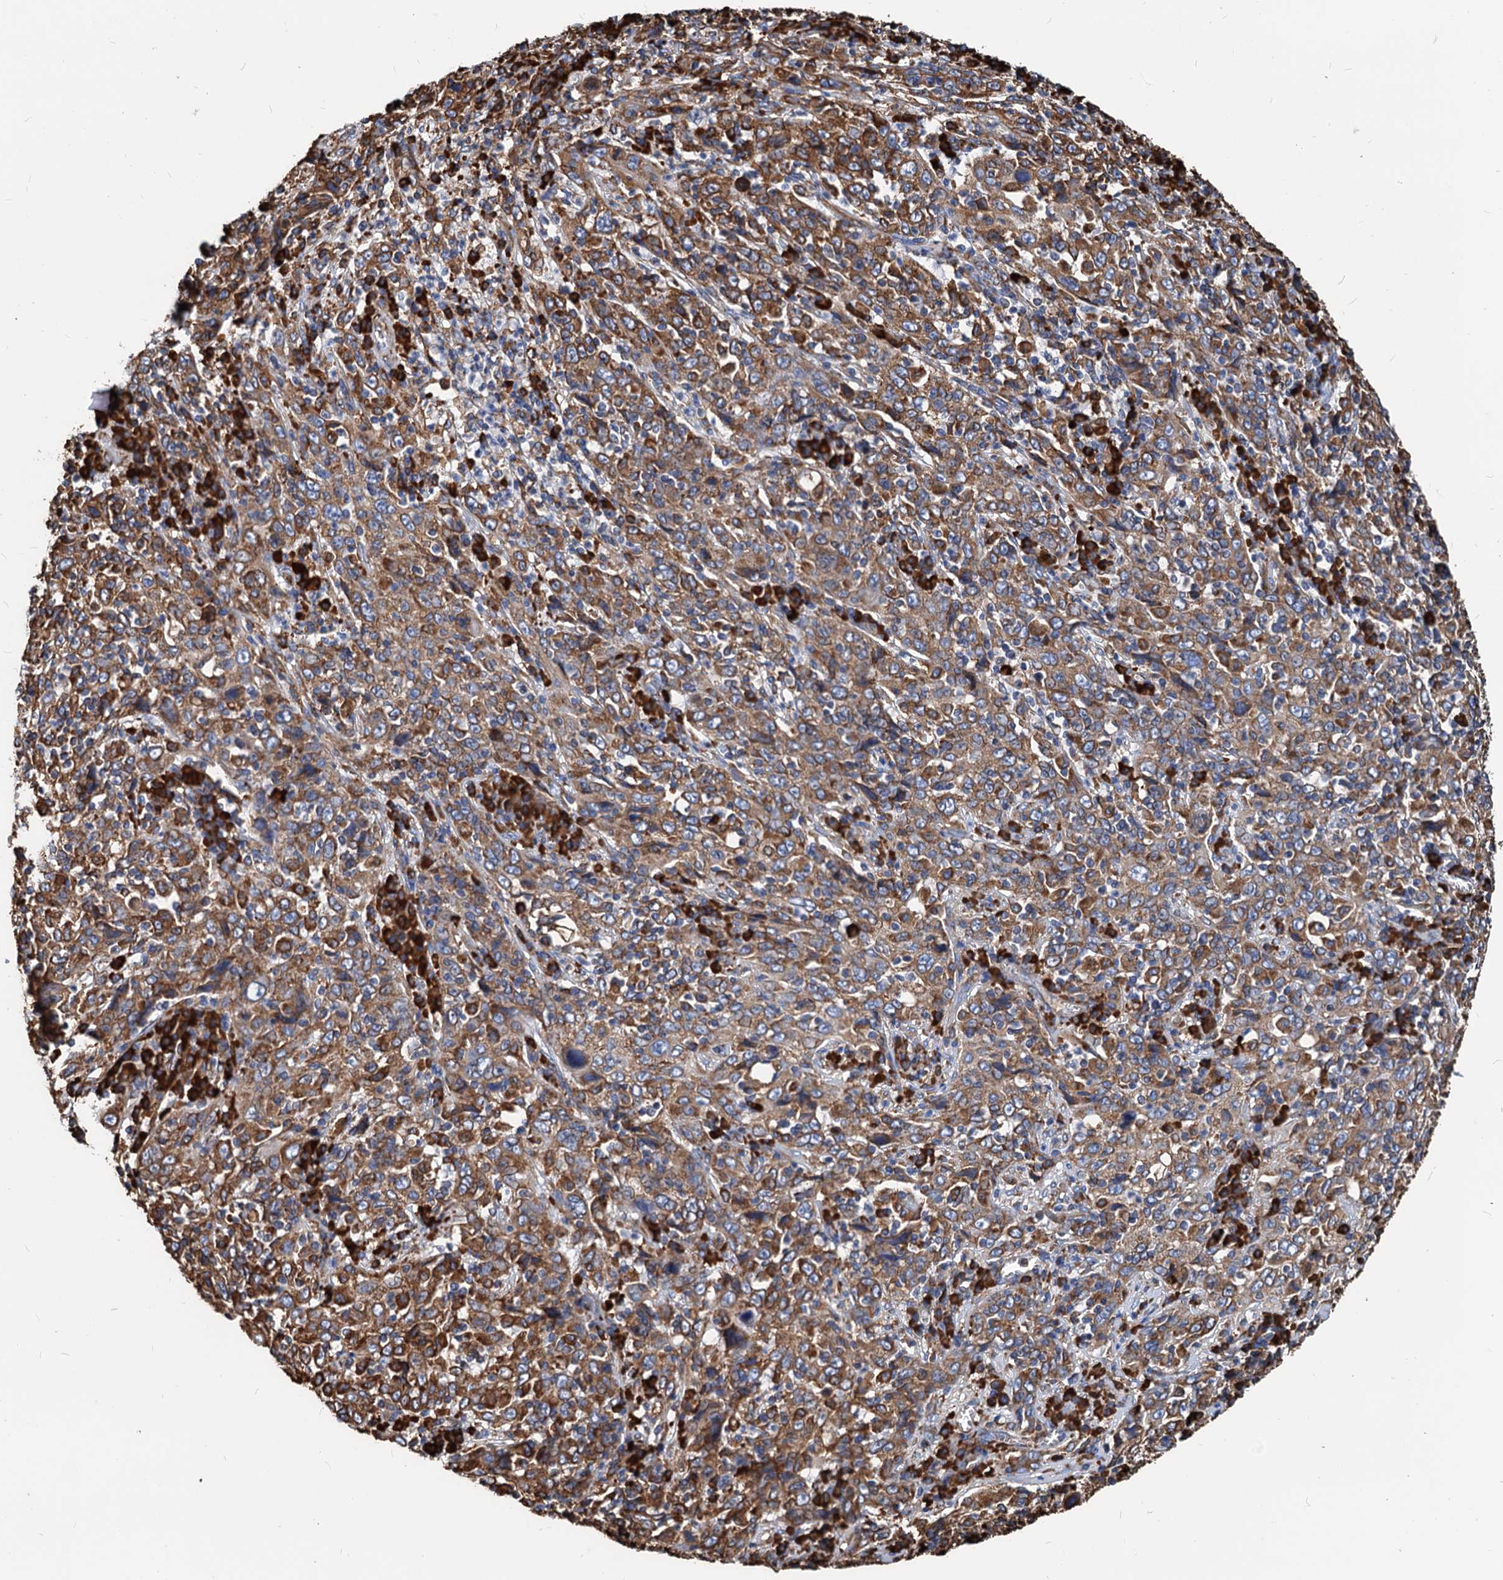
{"staining": {"intensity": "moderate", "quantity": ">75%", "location": "cytoplasmic/membranous"}, "tissue": "cervical cancer", "cell_type": "Tumor cells", "image_type": "cancer", "snomed": [{"axis": "morphology", "description": "Squamous cell carcinoma, NOS"}, {"axis": "topography", "description": "Cervix"}], "caption": "Protein staining reveals moderate cytoplasmic/membranous staining in approximately >75% of tumor cells in cervical cancer.", "gene": "HSPA5", "patient": {"sex": "female", "age": 46}}